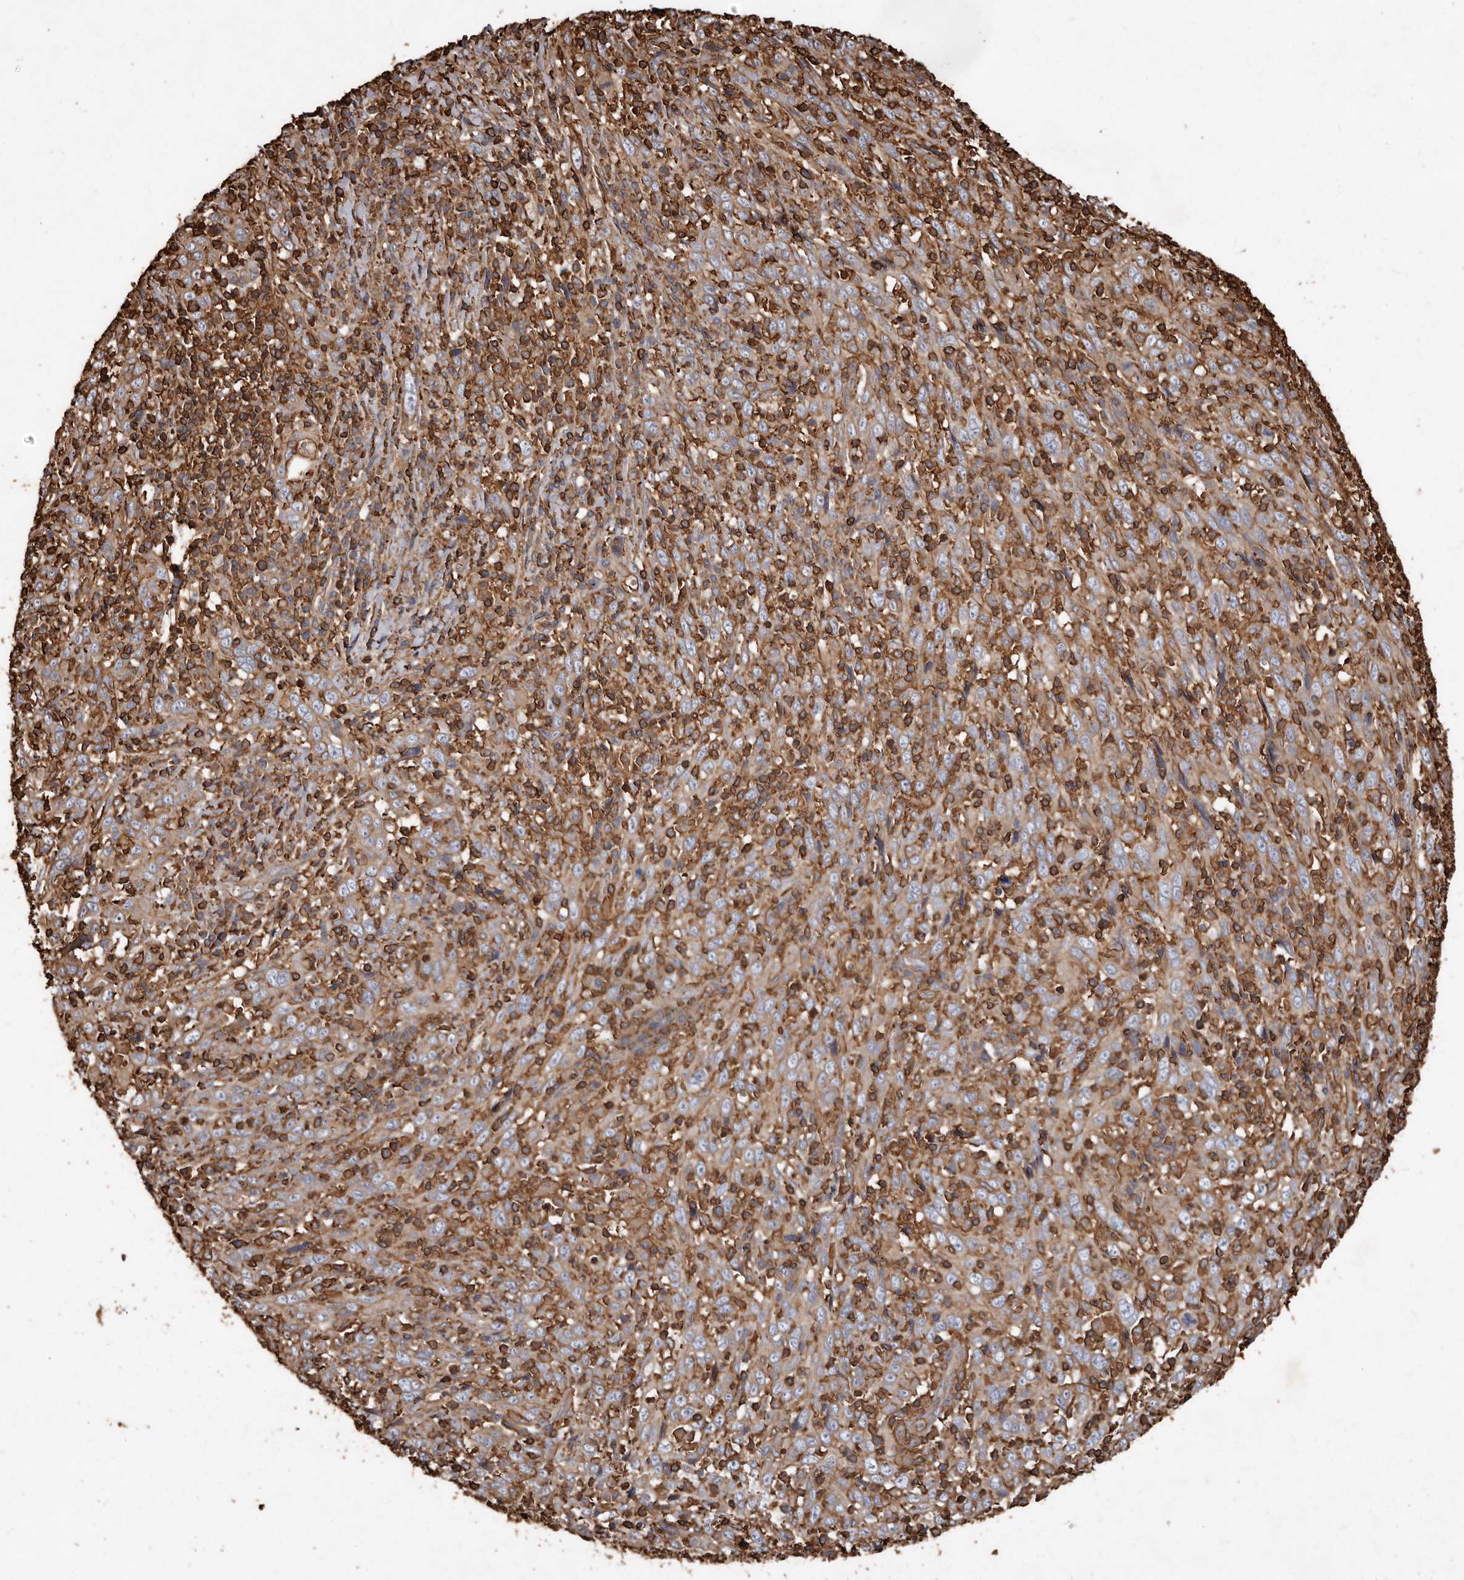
{"staining": {"intensity": "moderate", "quantity": ">75%", "location": "cytoplasmic/membranous"}, "tissue": "cervical cancer", "cell_type": "Tumor cells", "image_type": "cancer", "snomed": [{"axis": "morphology", "description": "Squamous cell carcinoma, NOS"}, {"axis": "topography", "description": "Cervix"}], "caption": "A micrograph of cervical squamous cell carcinoma stained for a protein displays moderate cytoplasmic/membranous brown staining in tumor cells.", "gene": "COQ8B", "patient": {"sex": "female", "age": 46}}